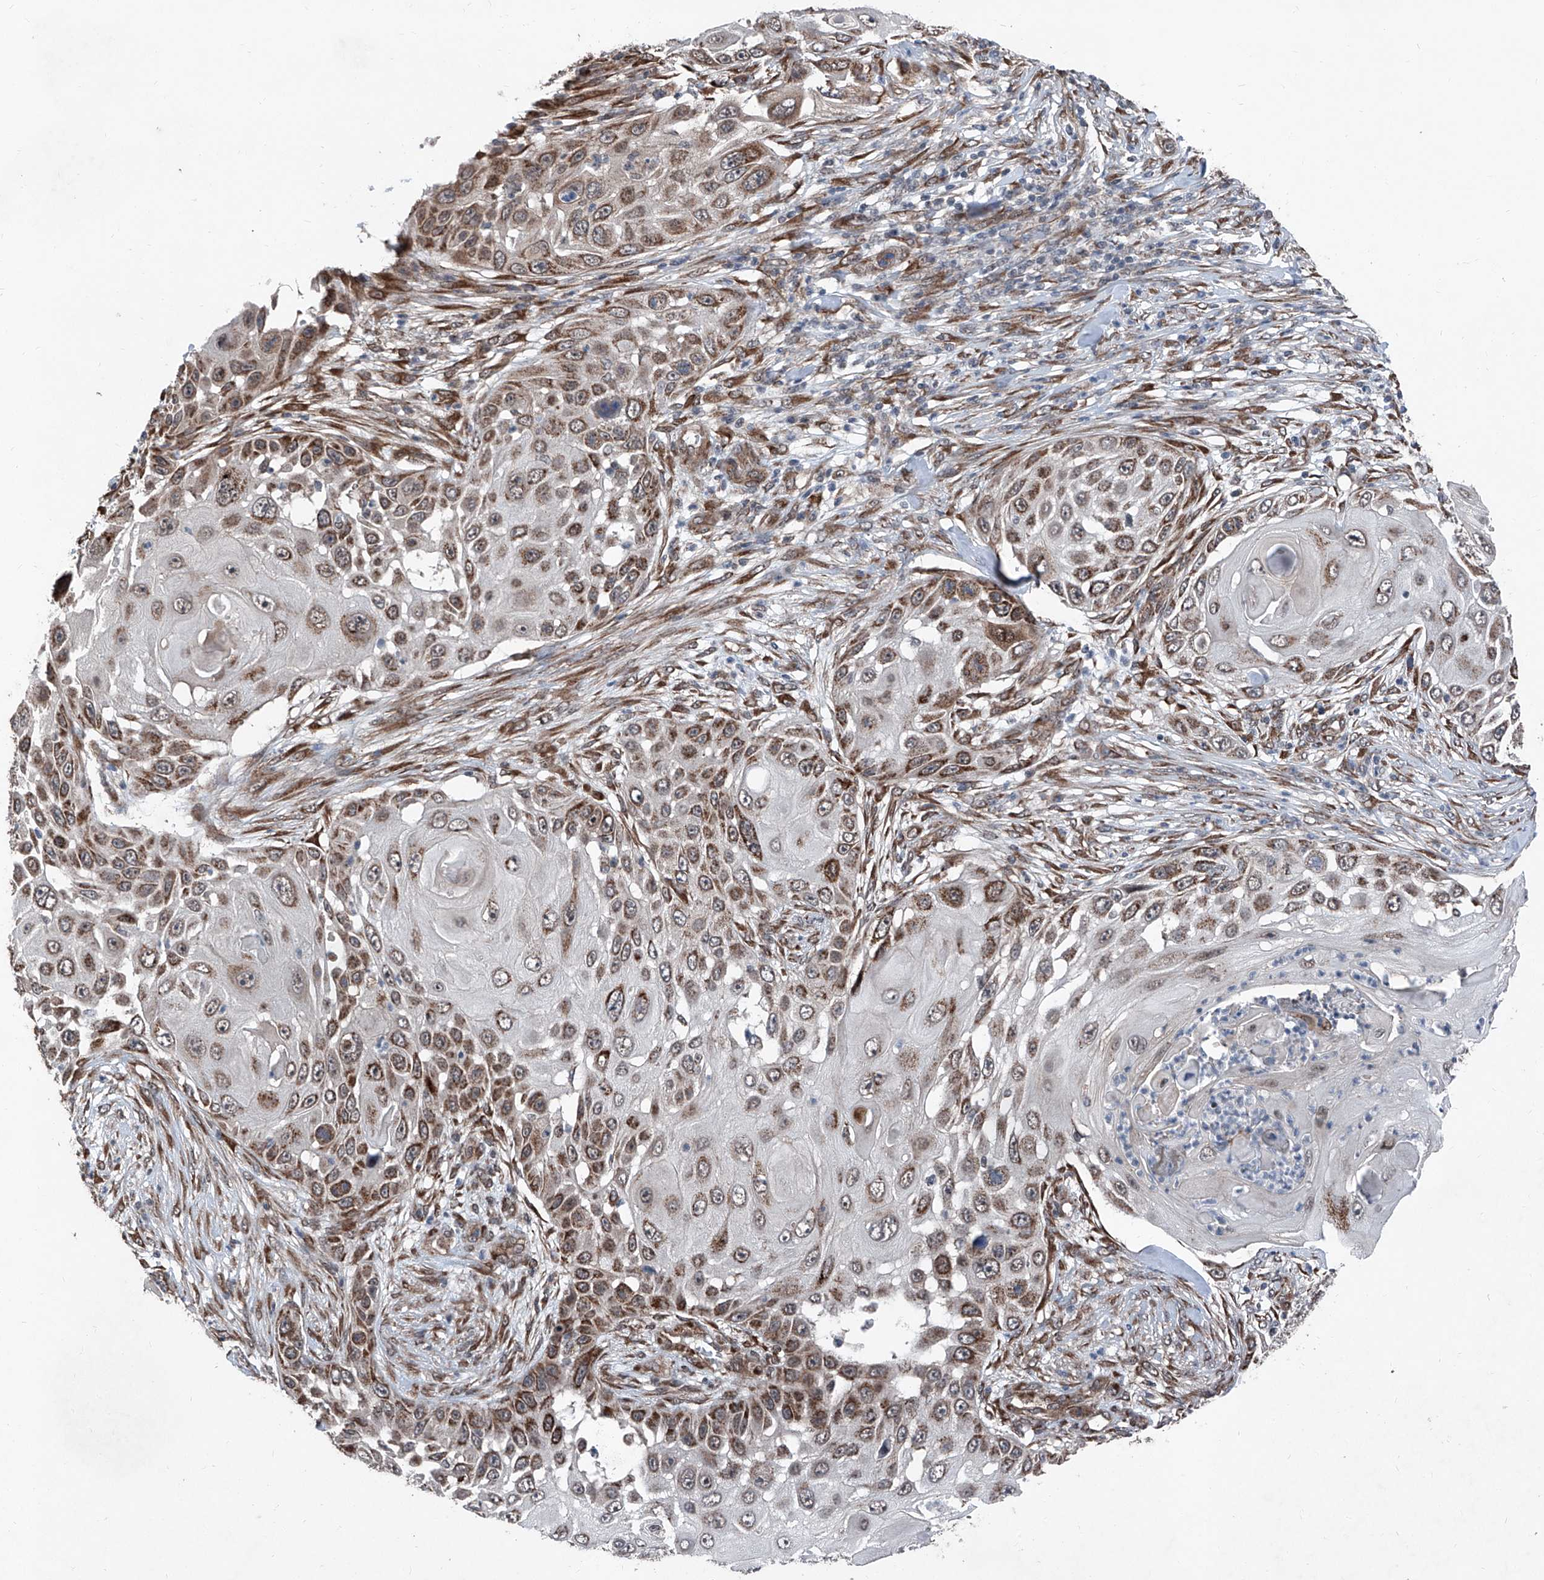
{"staining": {"intensity": "strong", "quantity": "25%-75%", "location": "cytoplasmic/membranous"}, "tissue": "skin cancer", "cell_type": "Tumor cells", "image_type": "cancer", "snomed": [{"axis": "morphology", "description": "Squamous cell carcinoma, NOS"}, {"axis": "topography", "description": "Skin"}], "caption": "Tumor cells reveal high levels of strong cytoplasmic/membranous positivity in approximately 25%-75% of cells in human squamous cell carcinoma (skin). (Brightfield microscopy of DAB IHC at high magnification).", "gene": "COA7", "patient": {"sex": "female", "age": 44}}